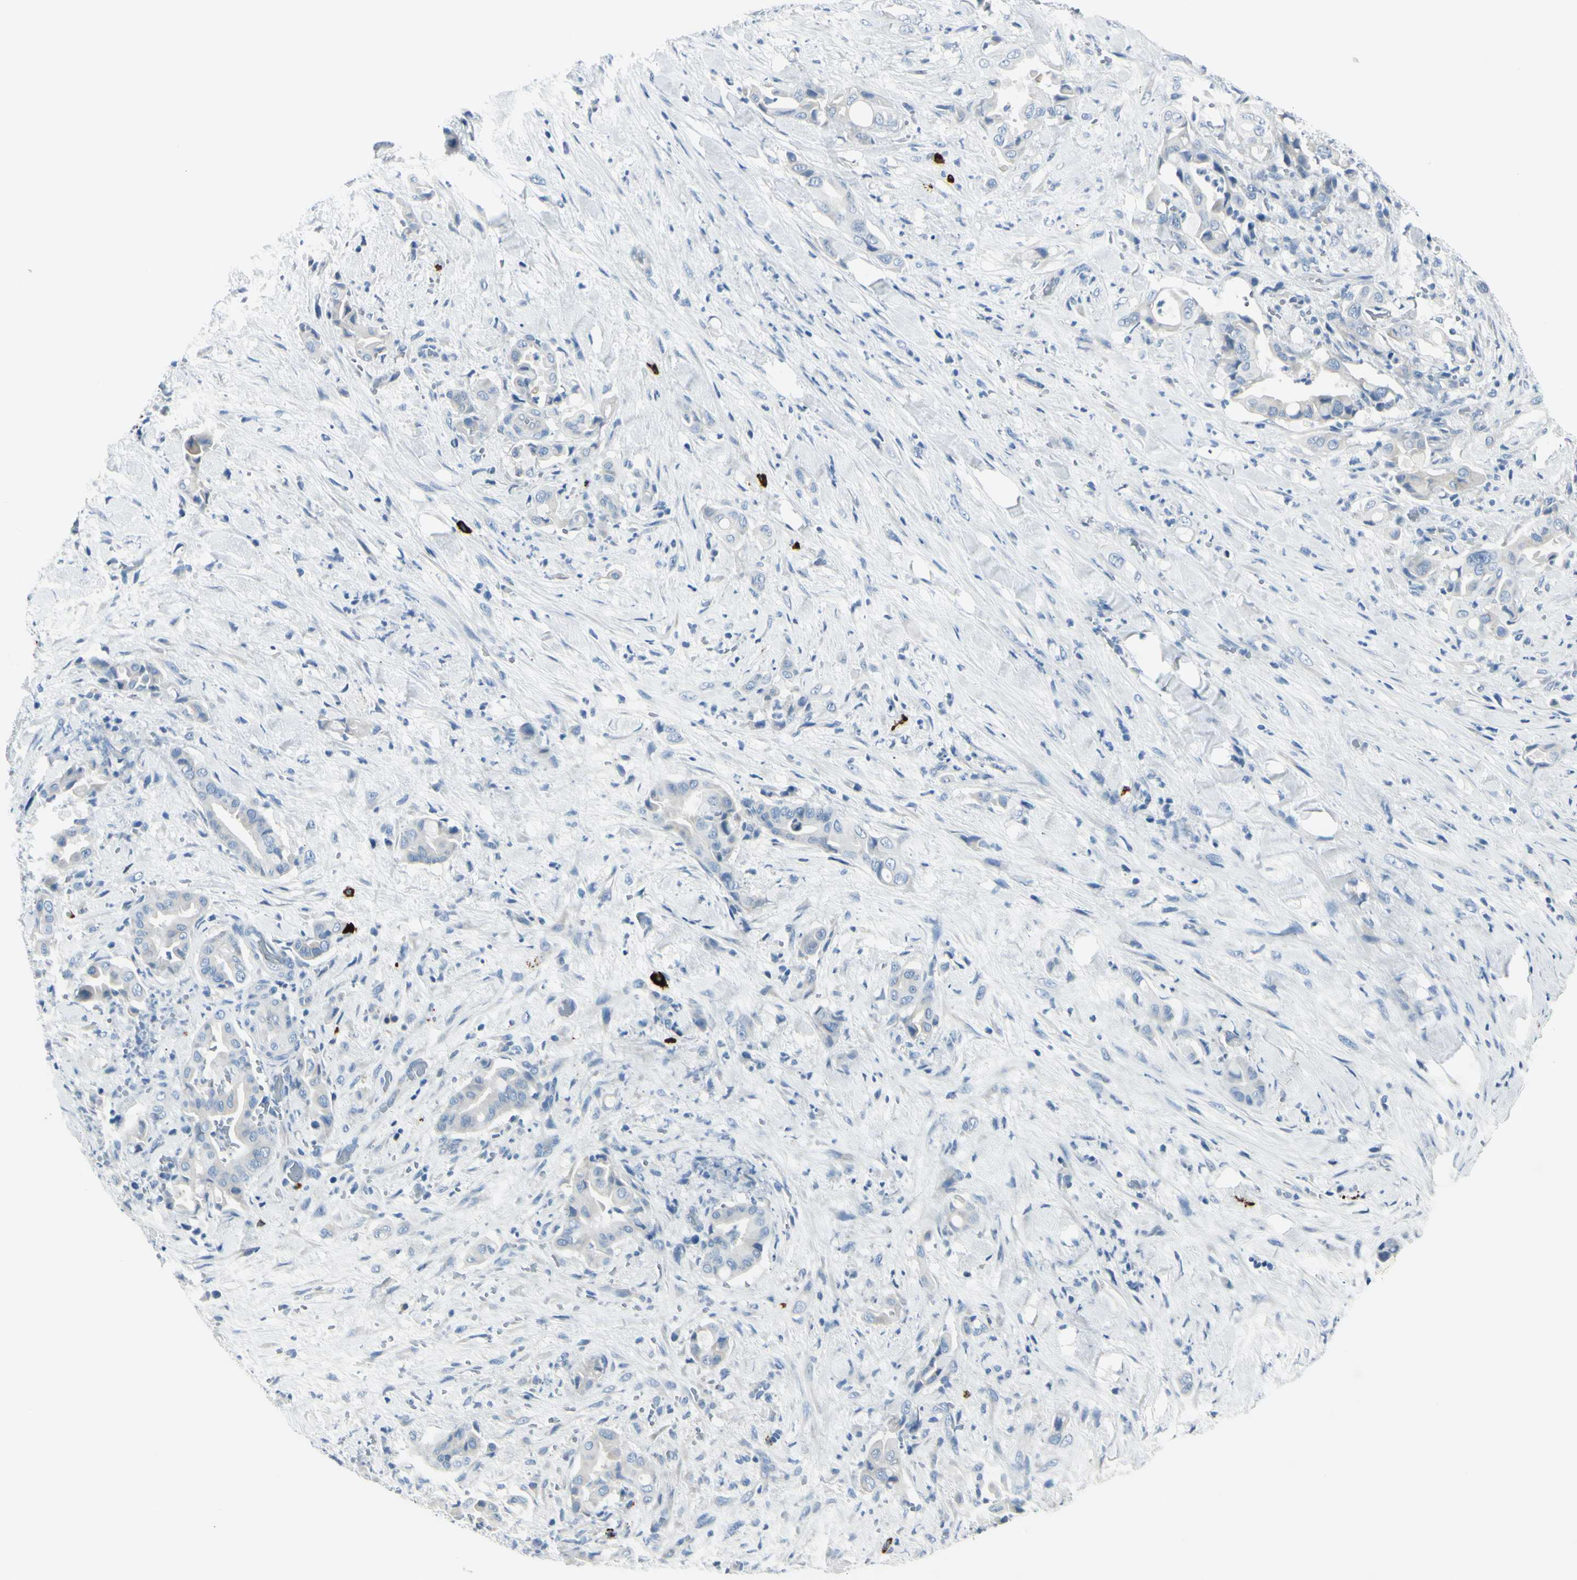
{"staining": {"intensity": "negative", "quantity": "none", "location": "none"}, "tissue": "liver cancer", "cell_type": "Tumor cells", "image_type": "cancer", "snomed": [{"axis": "morphology", "description": "Cholangiocarcinoma"}, {"axis": "topography", "description": "Liver"}], "caption": "Liver cancer (cholangiocarcinoma) stained for a protein using immunohistochemistry reveals no staining tumor cells.", "gene": "DLG4", "patient": {"sex": "female", "age": 68}}